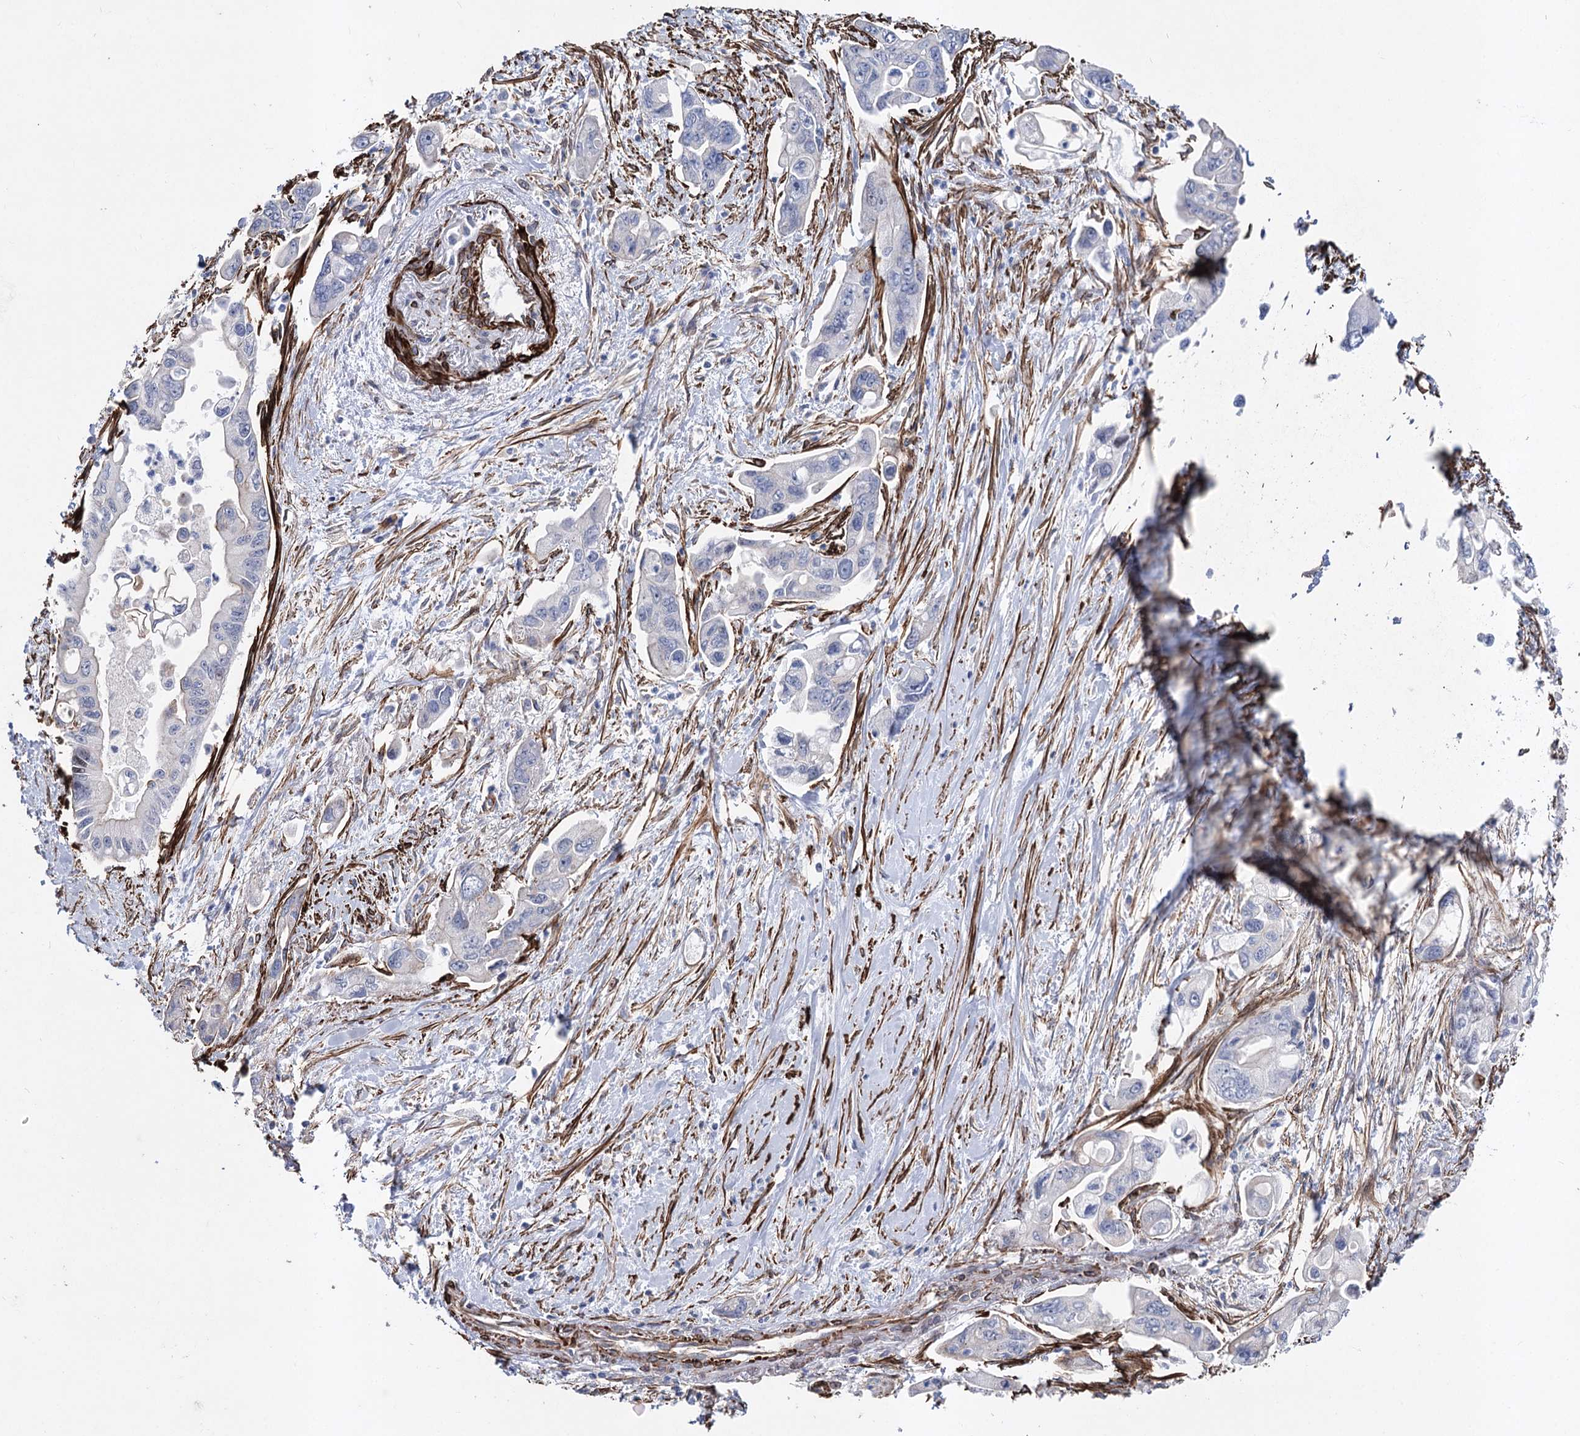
{"staining": {"intensity": "negative", "quantity": "none", "location": "none"}, "tissue": "pancreatic cancer", "cell_type": "Tumor cells", "image_type": "cancer", "snomed": [{"axis": "morphology", "description": "Adenocarcinoma, NOS"}, {"axis": "topography", "description": "Pancreas"}], "caption": "Immunohistochemistry of pancreatic adenocarcinoma exhibits no expression in tumor cells. Brightfield microscopy of immunohistochemistry stained with DAB (brown) and hematoxylin (blue), captured at high magnification.", "gene": "ARHGAP20", "patient": {"sex": "male", "age": 70}}